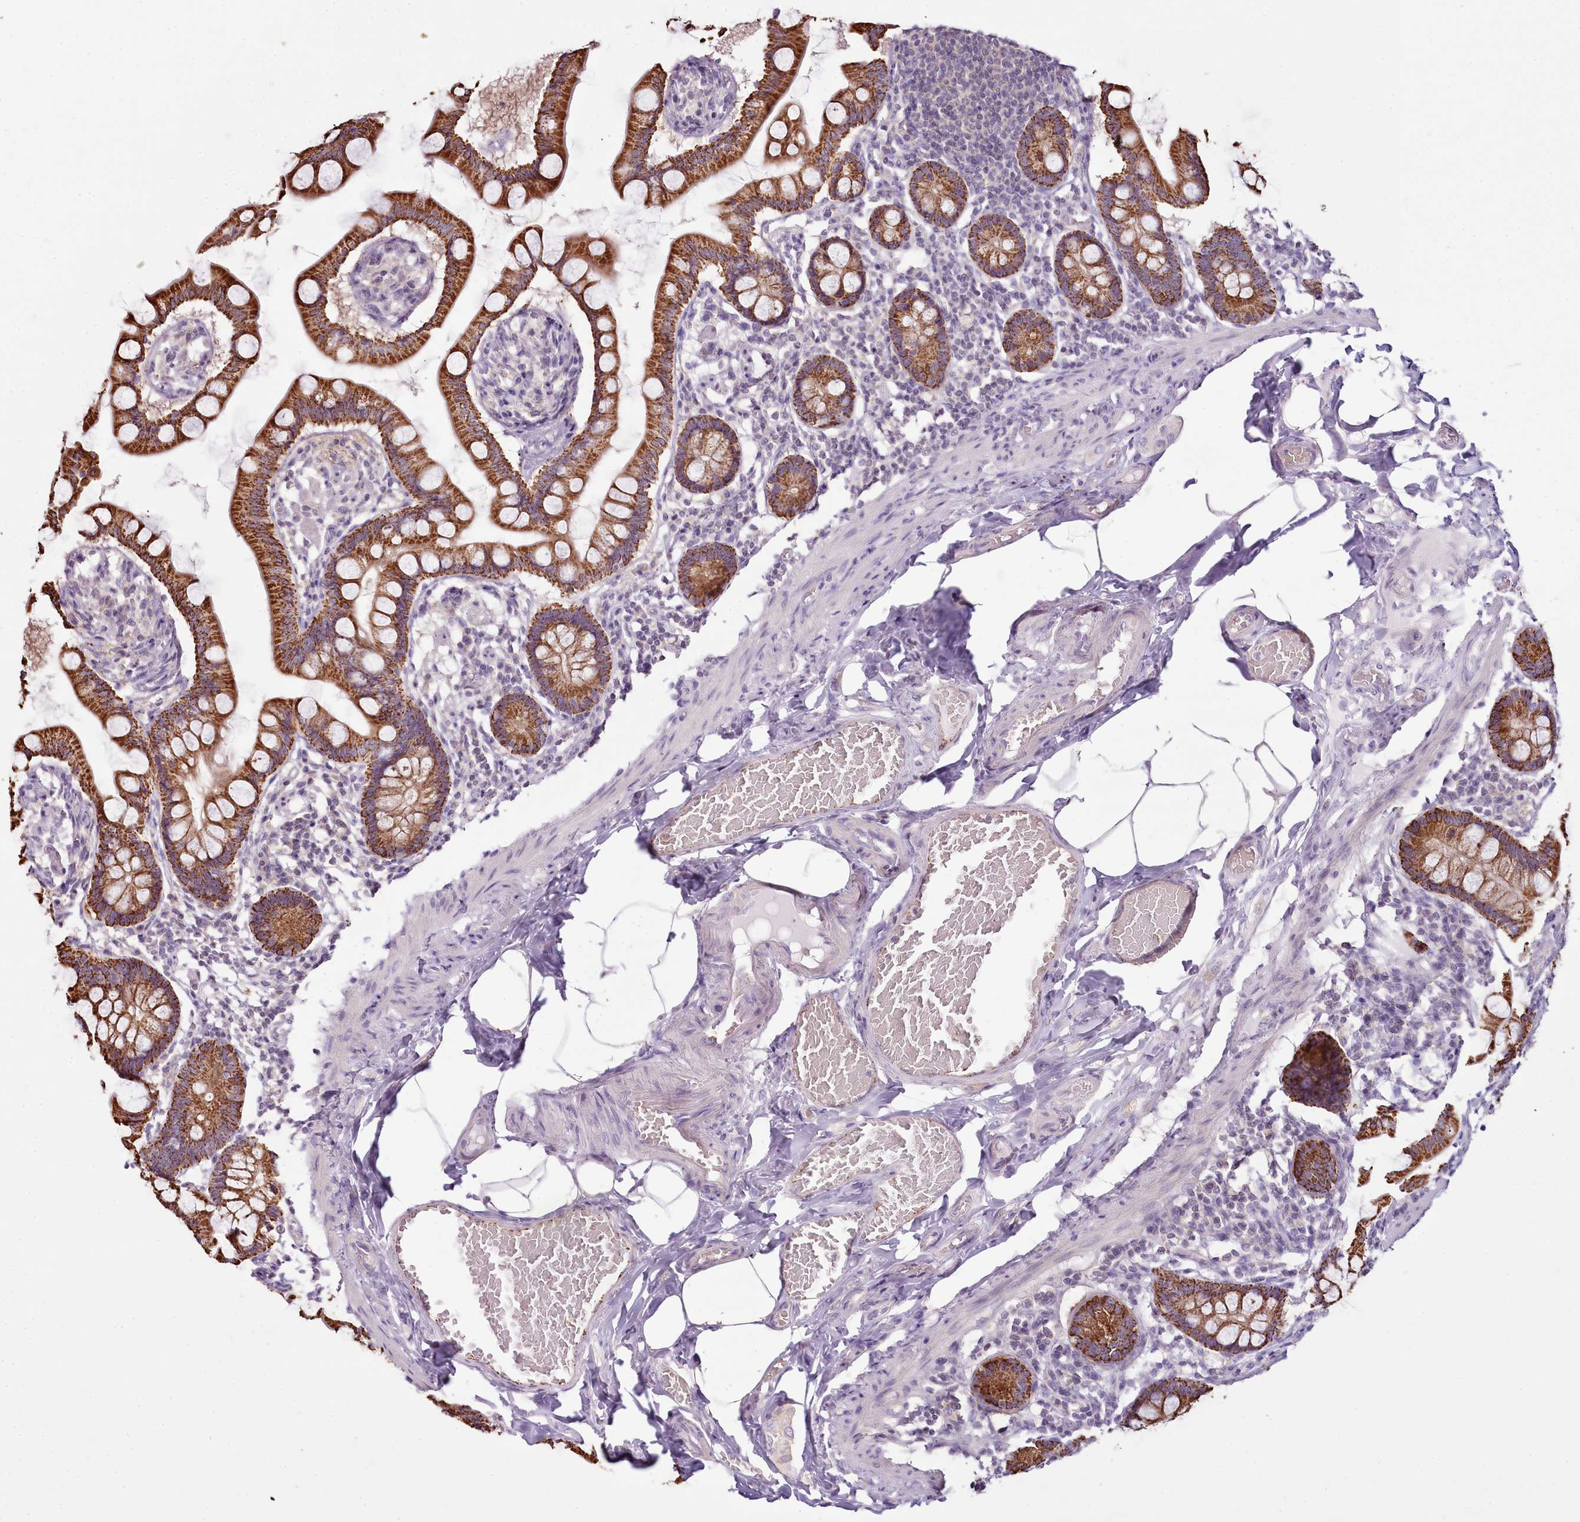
{"staining": {"intensity": "strong", "quantity": ">75%", "location": "cytoplasmic/membranous"}, "tissue": "small intestine", "cell_type": "Glandular cells", "image_type": "normal", "snomed": [{"axis": "morphology", "description": "Normal tissue, NOS"}, {"axis": "topography", "description": "Small intestine"}], "caption": "Protein staining displays strong cytoplasmic/membranous expression in about >75% of glandular cells in unremarkable small intestine. Ihc stains the protein in brown and the nuclei are stained blue.", "gene": "CAPN7", "patient": {"sex": "male", "age": 41}}